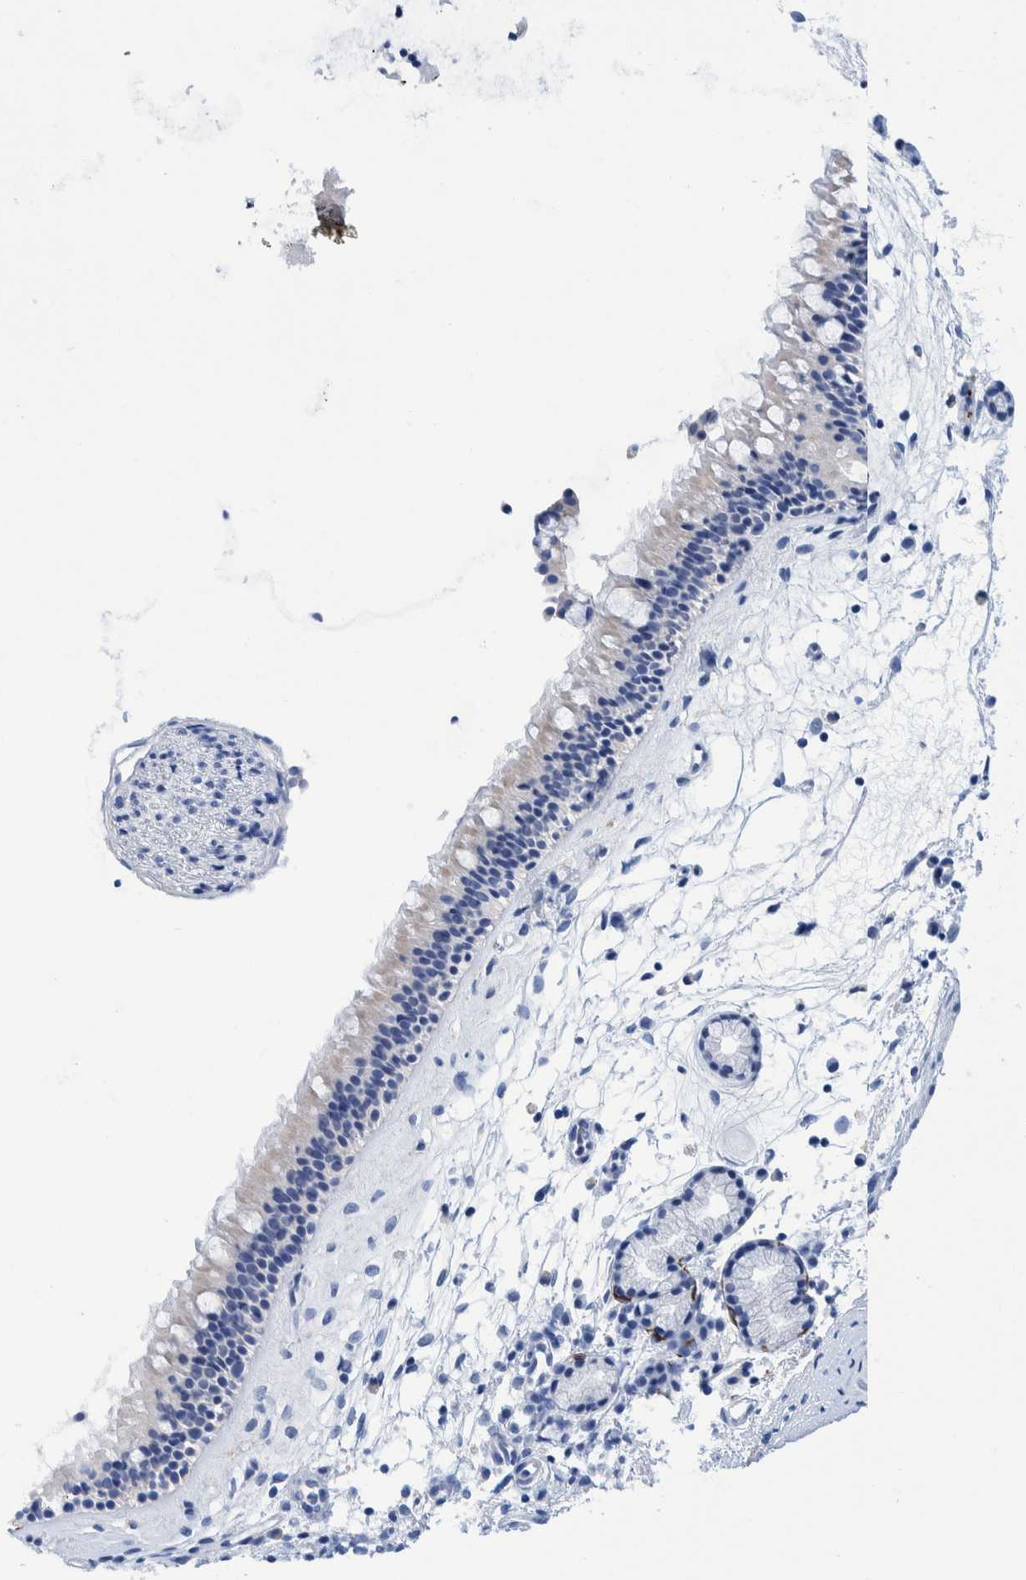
{"staining": {"intensity": "negative", "quantity": "none", "location": "none"}, "tissue": "nasopharynx", "cell_type": "Respiratory epithelial cells", "image_type": "normal", "snomed": [{"axis": "morphology", "description": "Normal tissue, NOS"}, {"axis": "topography", "description": "Nasopharynx"}], "caption": "The photomicrograph demonstrates no staining of respiratory epithelial cells in unremarkable nasopharynx. Brightfield microscopy of immunohistochemistry stained with DAB (brown) and hematoxylin (blue), captured at high magnification.", "gene": "KRT14", "patient": {"sex": "female", "age": 42}}